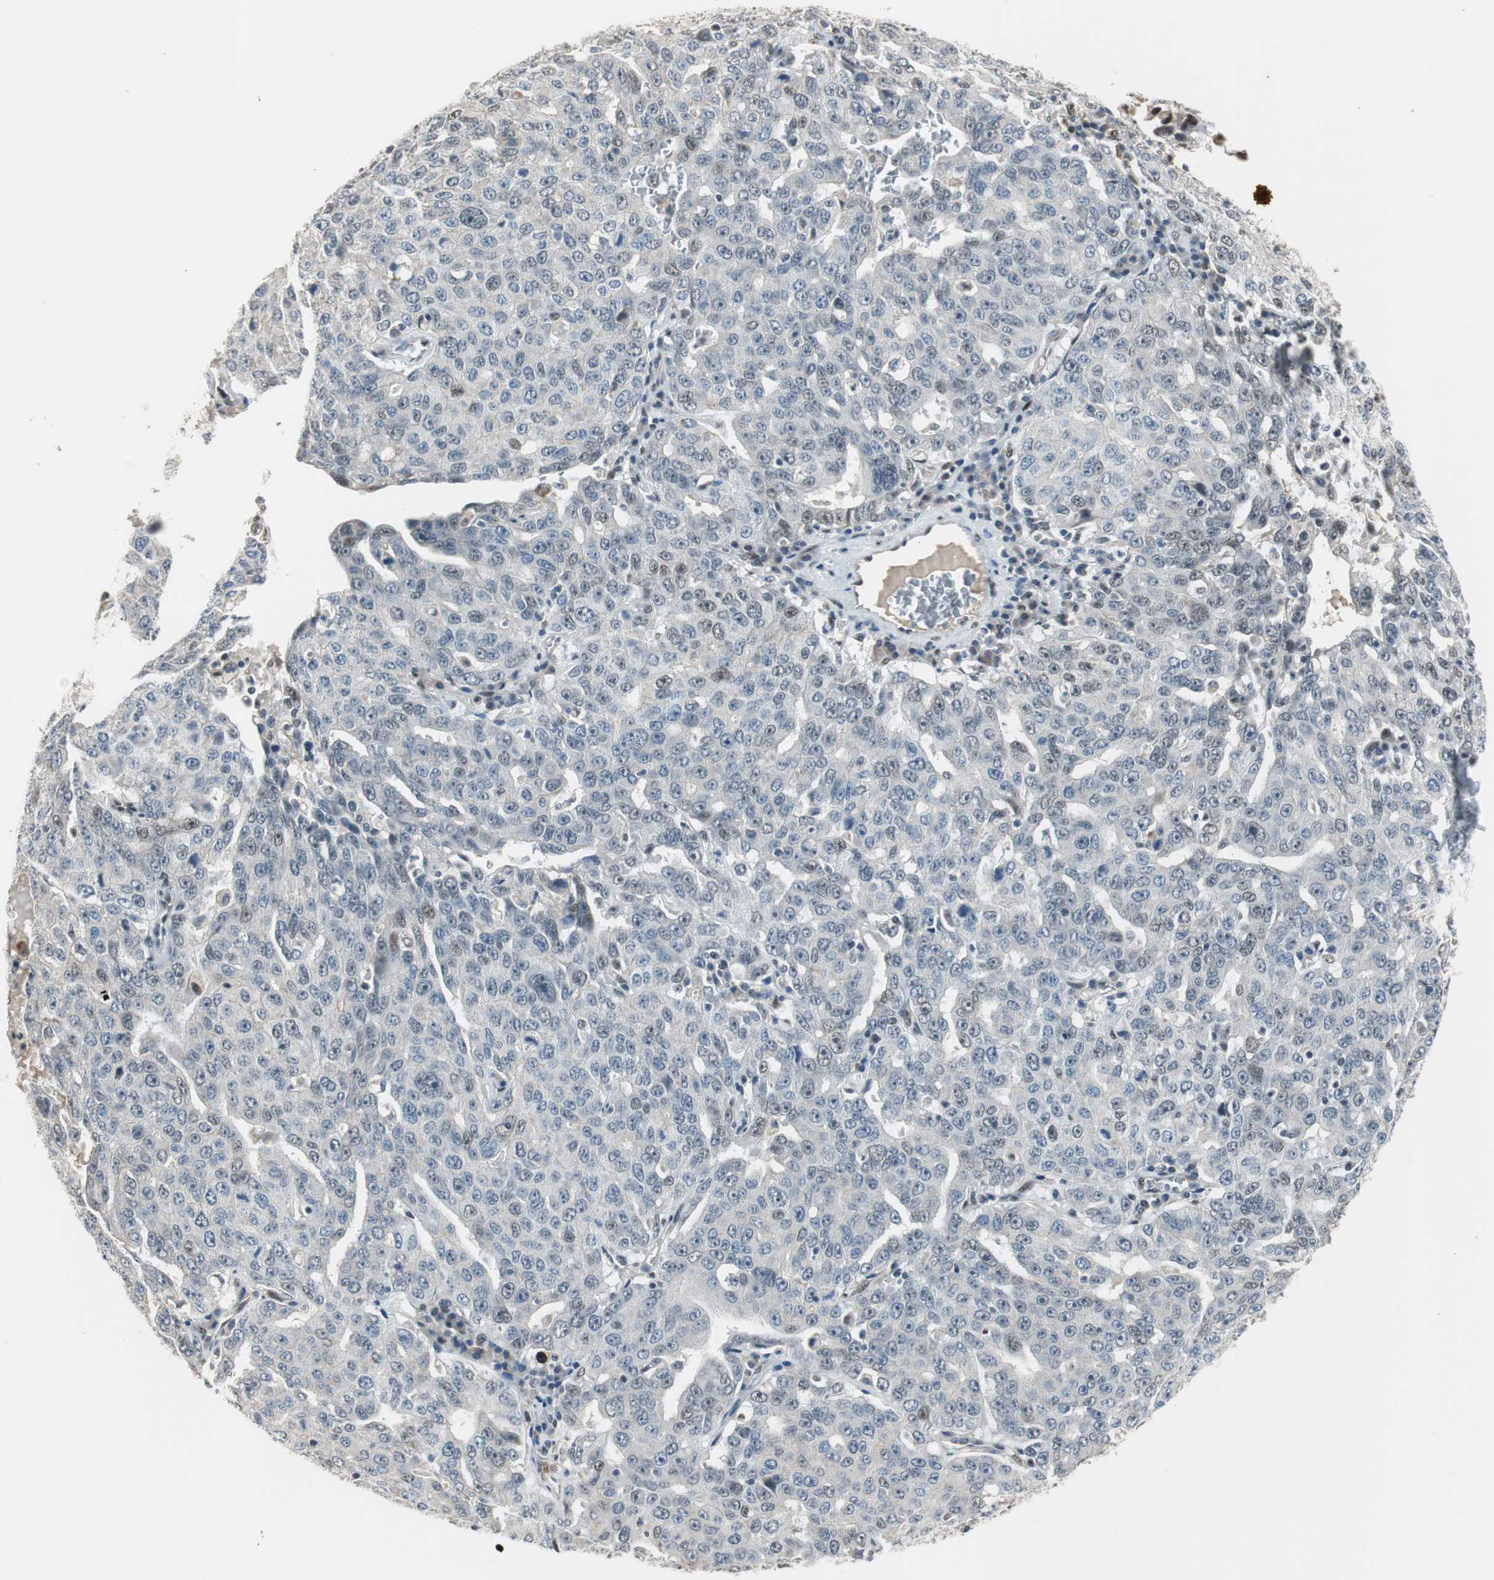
{"staining": {"intensity": "negative", "quantity": "none", "location": "none"}, "tissue": "ovarian cancer", "cell_type": "Tumor cells", "image_type": "cancer", "snomed": [{"axis": "morphology", "description": "Carcinoma, endometroid"}, {"axis": "topography", "description": "Ovary"}], "caption": "Ovarian endometroid carcinoma was stained to show a protein in brown. There is no significant expression in tumor cells.", "gene": "PML", "patient": {"sex": "female", "age": 62}}